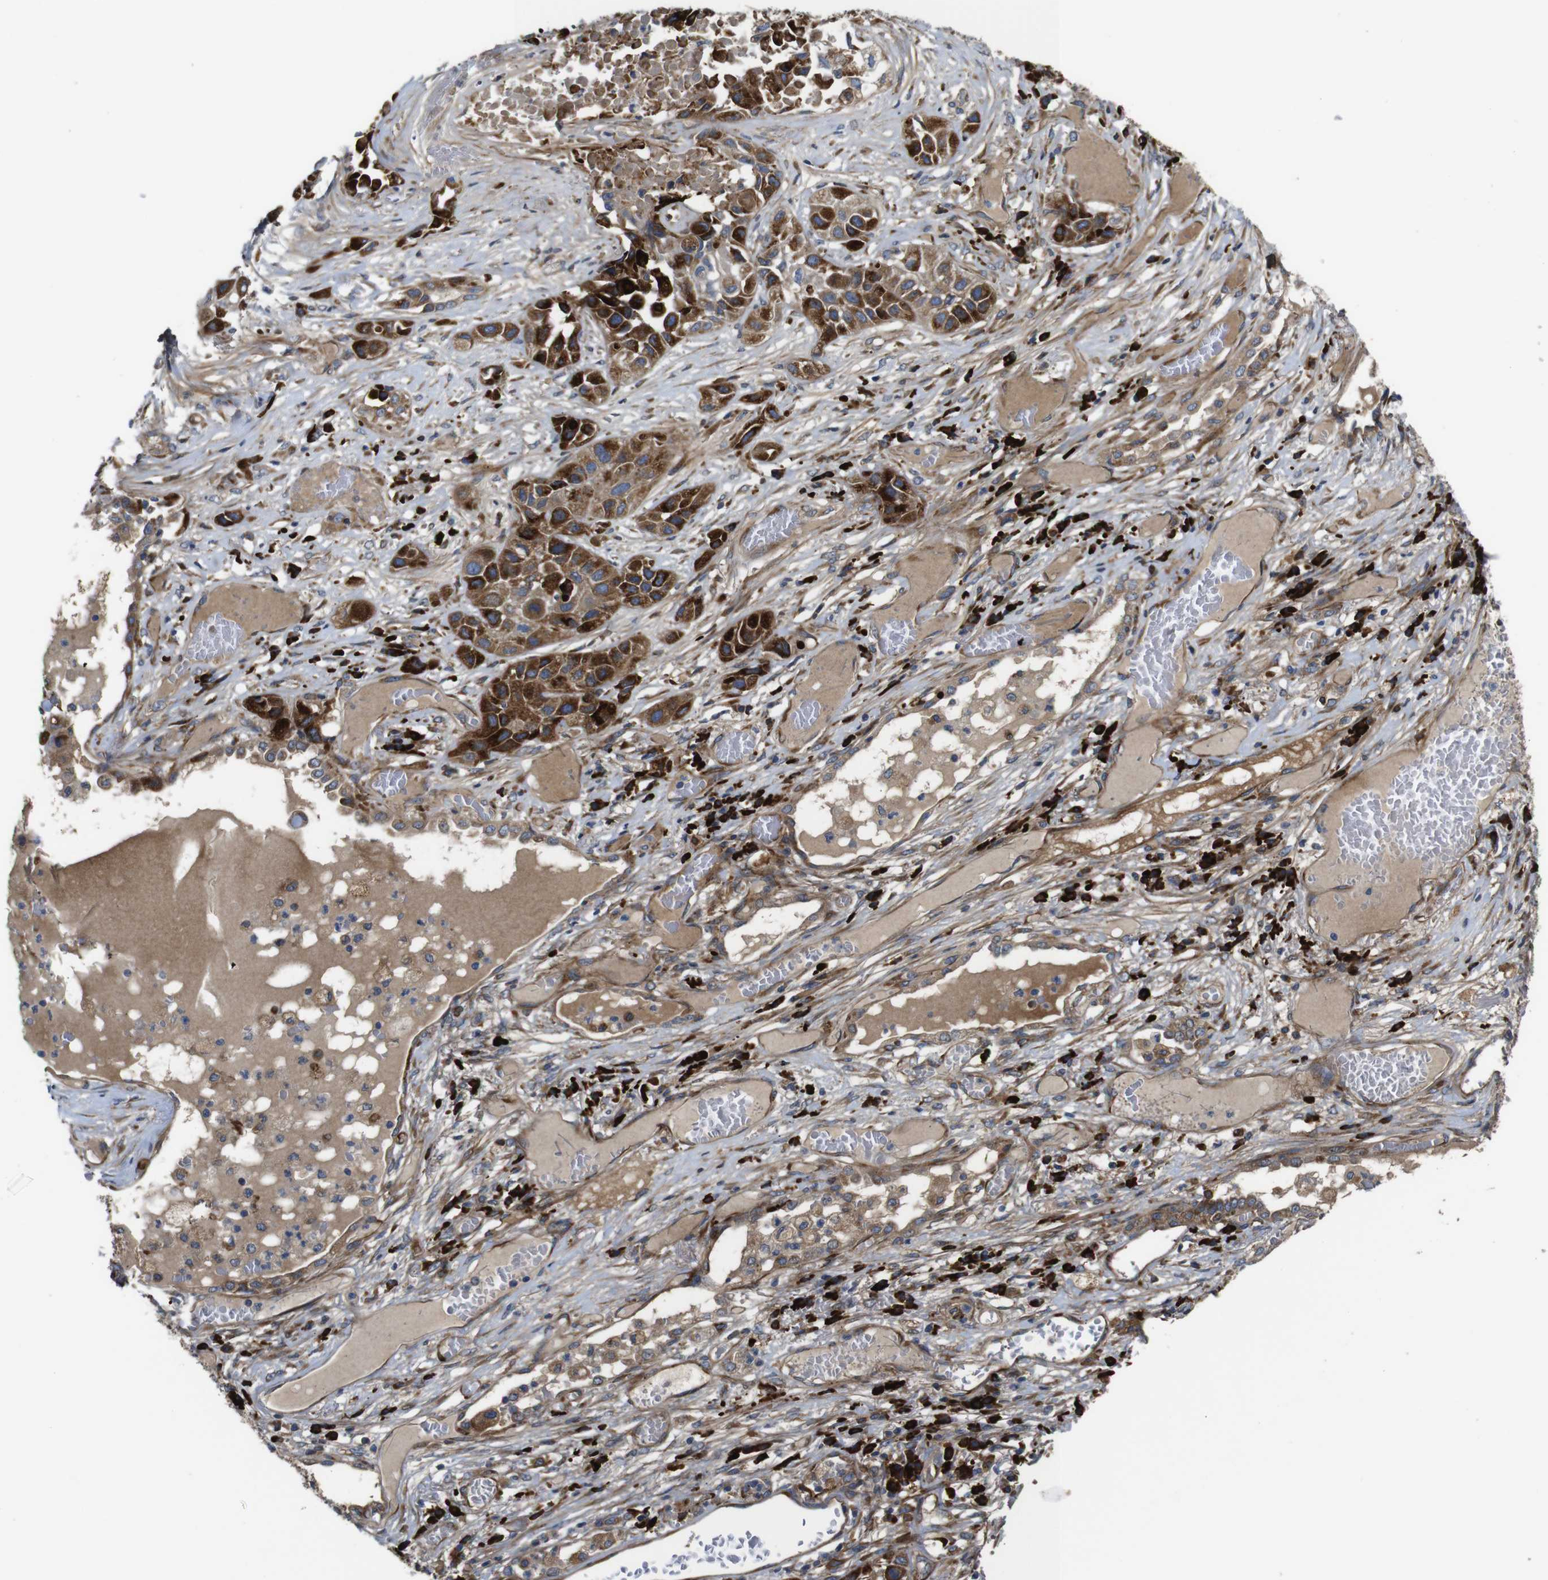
{"staining": {"intensity": "moderate", "quantity": ">75%", "location": "cytoplasmic/membranous"}, "tissue": "lung cancer", "cell_type": "Tumor cells", "image_type": "cancer", "snomed": [{"axis": "morphology", "description": "Squamous cell carcinoma, NOS"}, {"axis": "topography", "description": "Lung"}], "caption": "Protein staining shows moderate cytoplasmic/membranous staining in approximately >75% of tumor cells in lung cancer (squamous cell carcinoma).", "gene": "UBE2G2", "patient": {"sex": "male", "age": 71}}